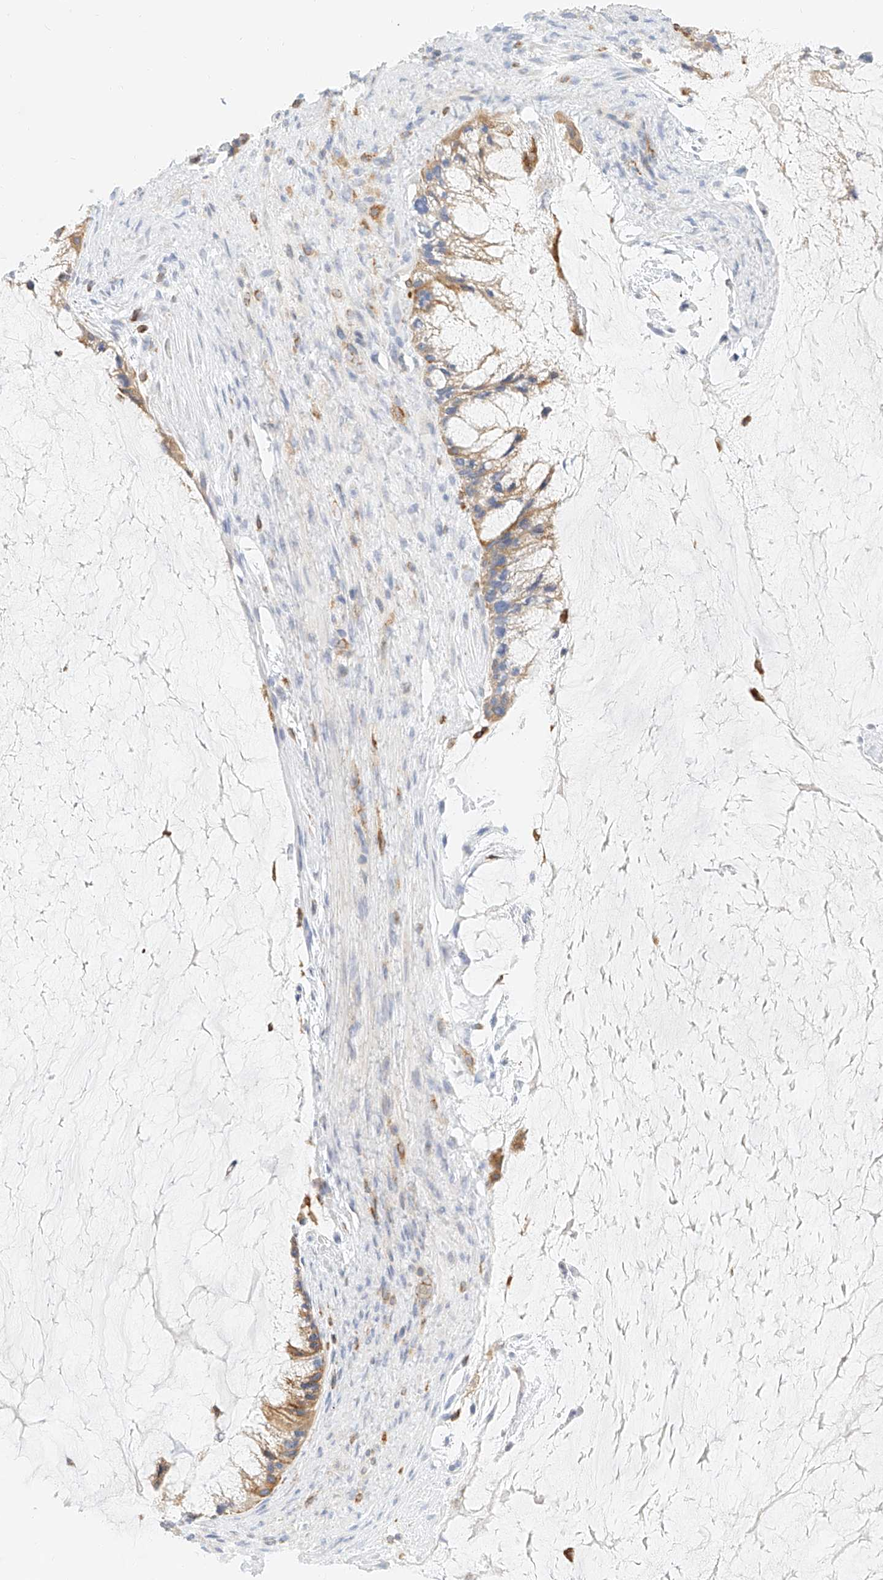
{"staining": {"intensity": "moderate", "quantity": "<25%", "location": "cytoplasmic/membranous"}, "tissue": "ovarian cancer", "cell_type": "Tumor cells", "image_type": "cancer", "snomed": [{"axis": "morphology", "description": "Cystadenocarcinoma, mucinous, NOS"}, {"axis": "topography", "description": "Ovary"}], "caption": "Ovarian cancer was stained to show a protein in brown. There is low levels of moderate cytoplasmic/membranous positivity in approximately <25% of tumor cells.", "gene": "DHRS7", "patient": {"sex": "female", "age": 37}}